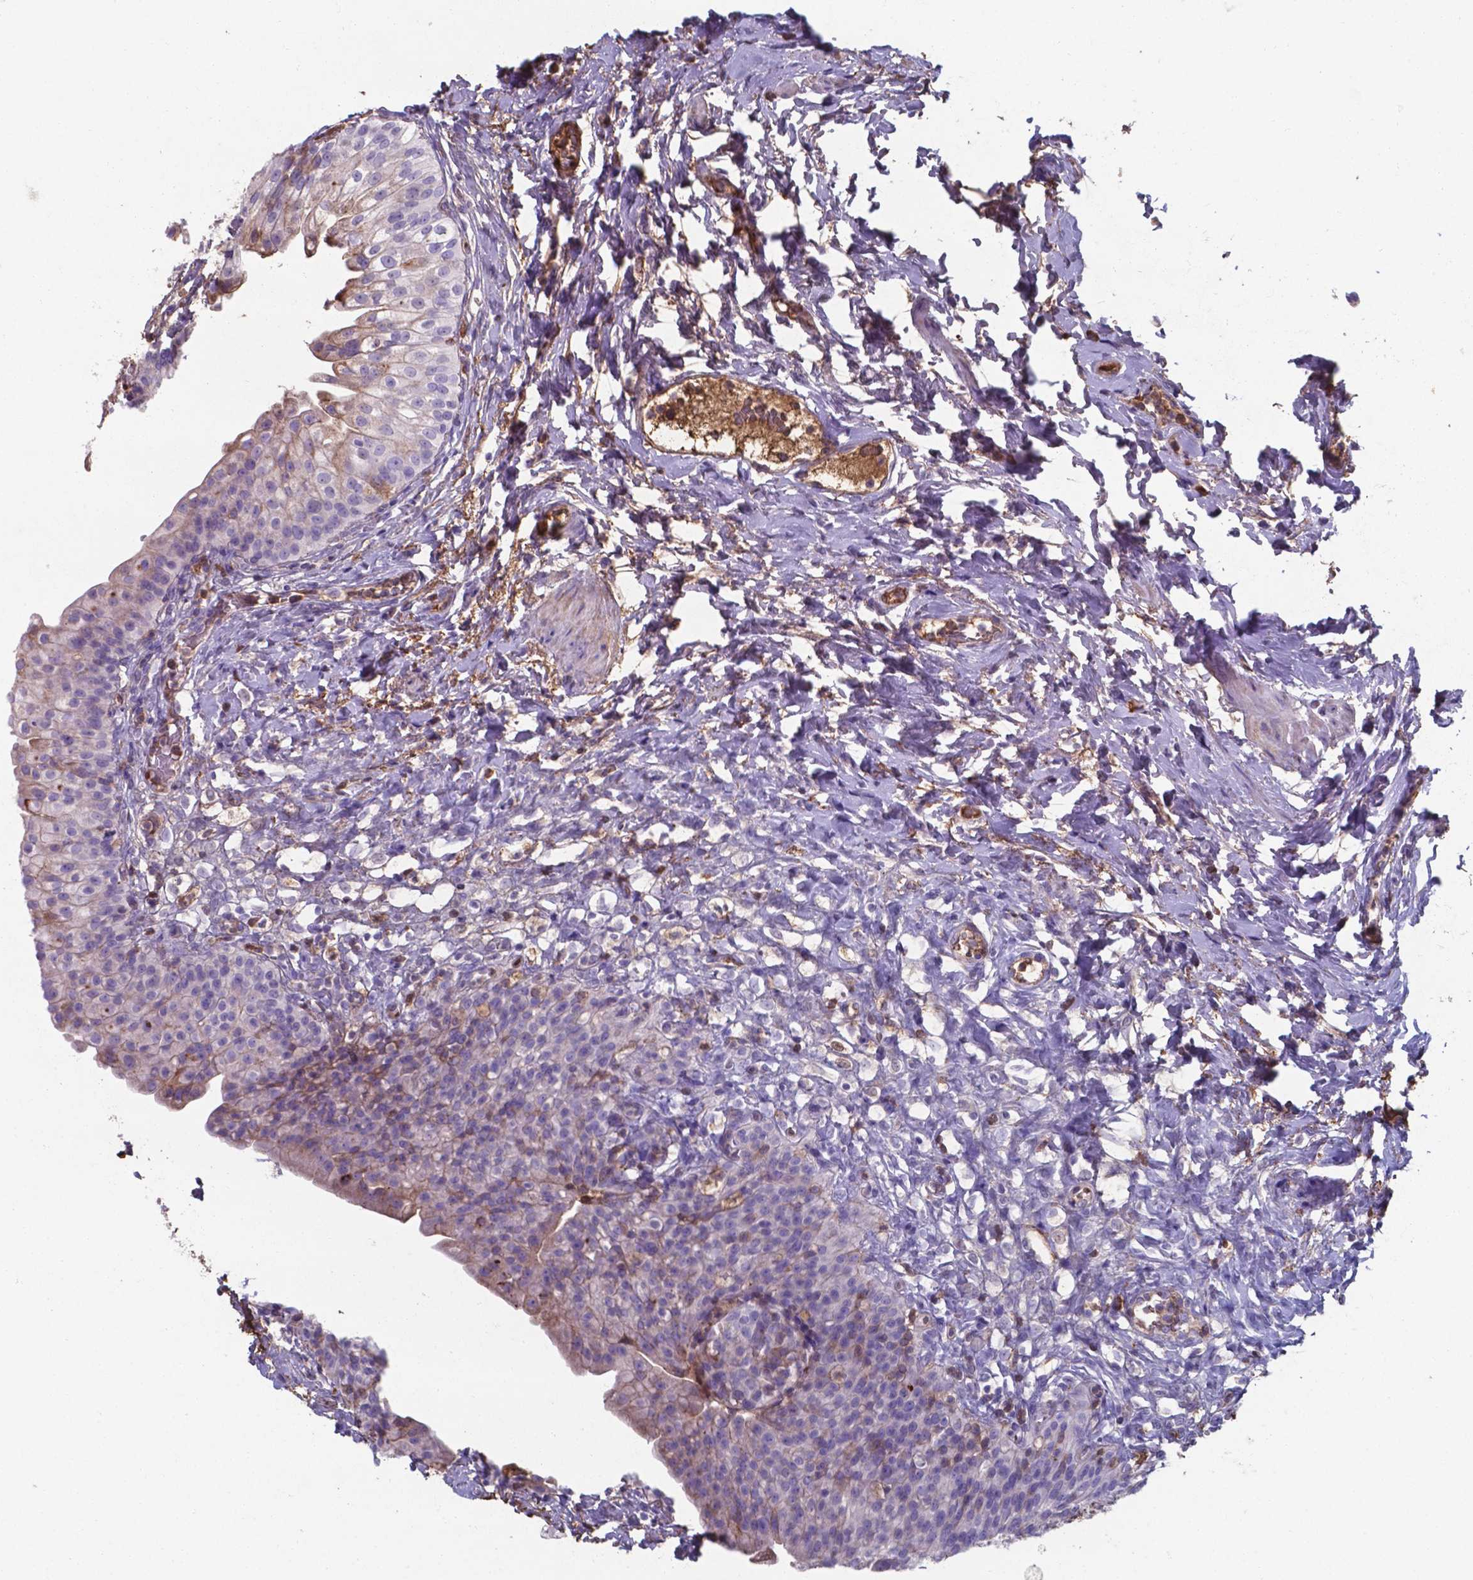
{"staining": {"intensity": "moderate", "quantity": "25%-75%", "location": "cytoplasmic/membranous"}, "tissue": "urinary bladder", "cell_type": "Urothelial cells", "image_type": "normal", "snomed": [{"axis": "morphology", "description": "Normal tissue, NOS"}, {"axis": "topography", "description": "Urinary bladder"}], "caption": "Human urinary bladder stained with a brown dye reveals moderate cytoplasmic/membranous positive positivity in about 25%-75% of urothelial cells.", "gene": "SERPINA1", "patient": {"sex": "male", "age": 76}}